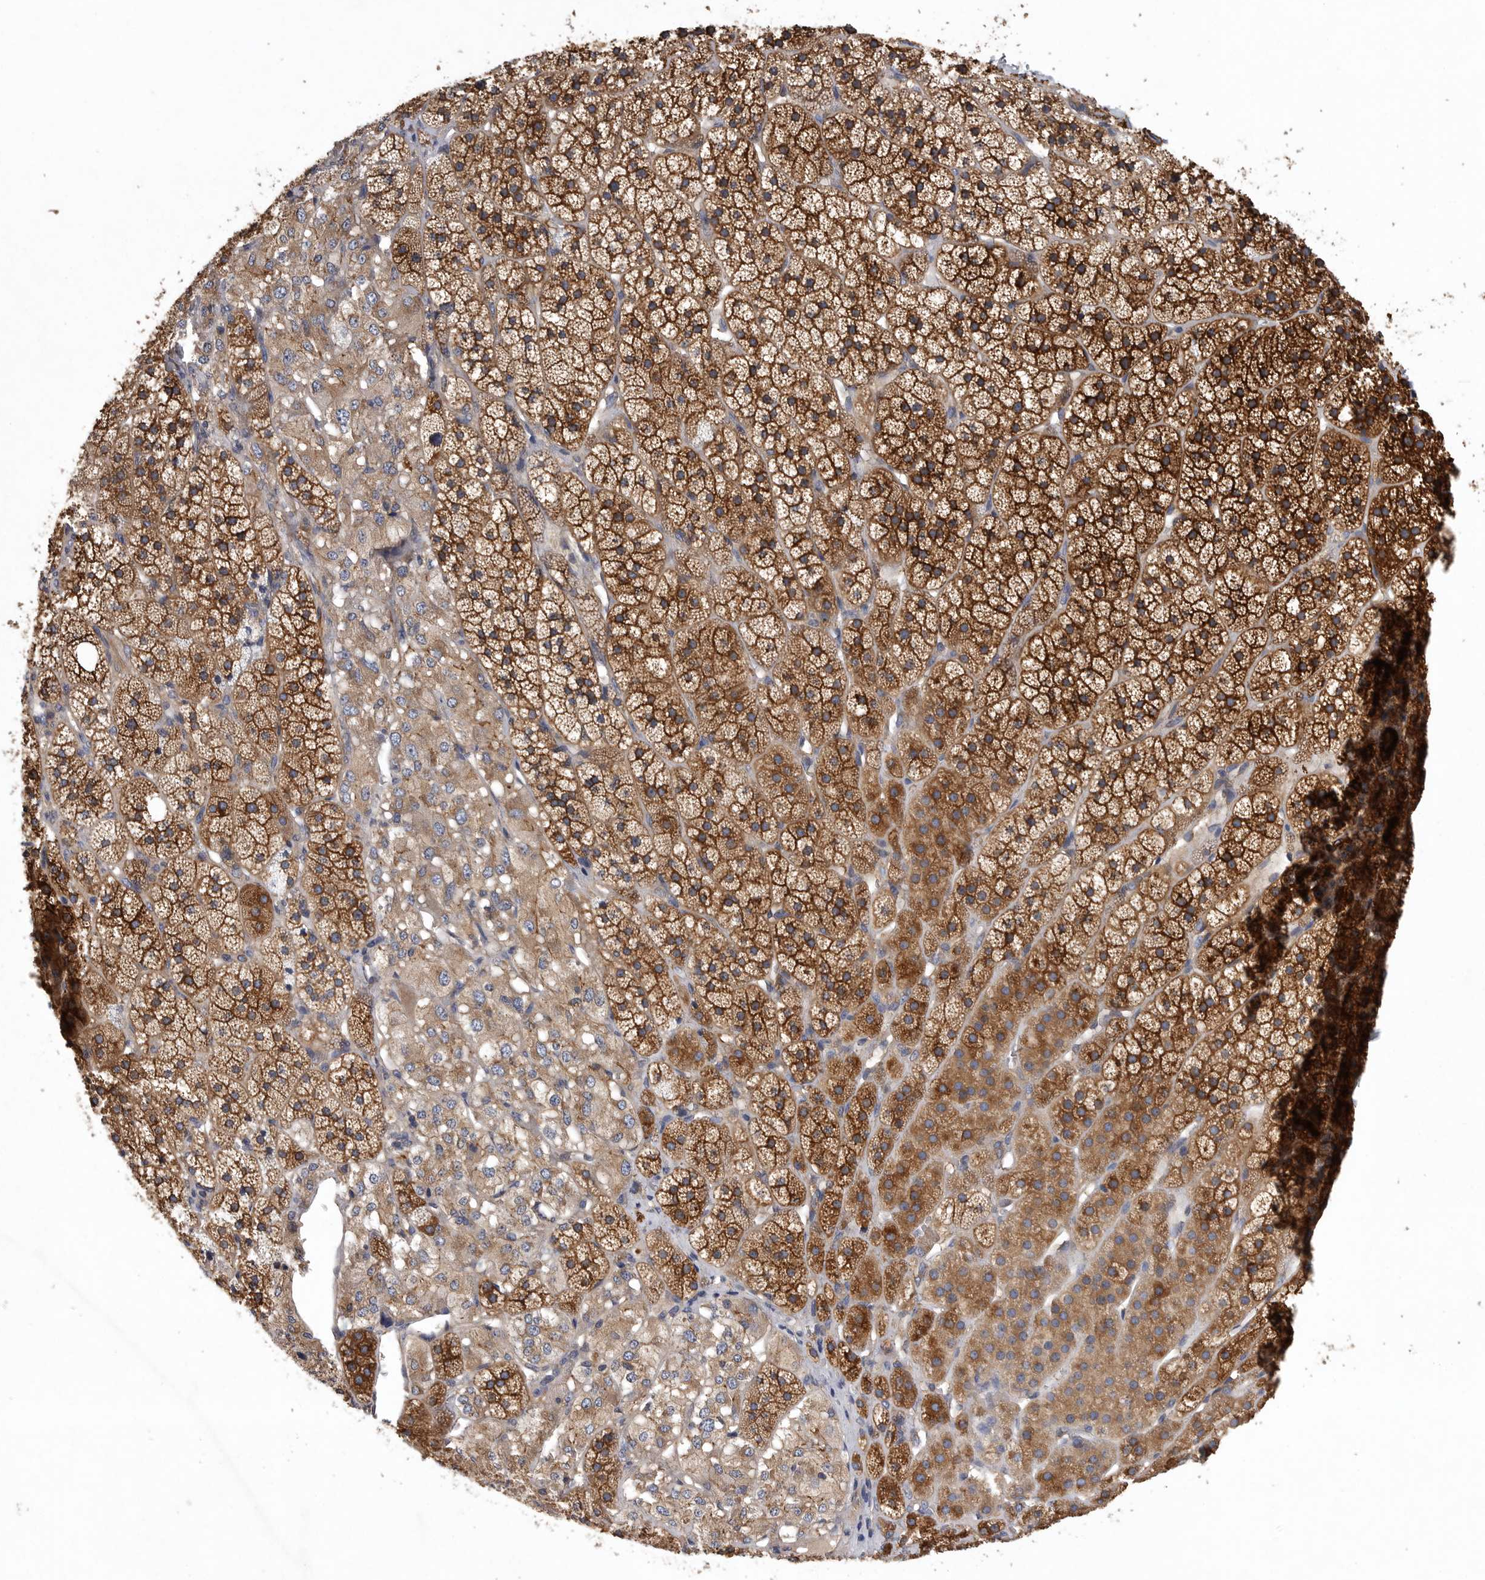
{"staining": {"intensity": "strong", "quantity": ">75%", "location": "cytoplasmic/membranous"}, "tissue": "adrenal gland", "cell_type": "Glandular cells", "image_type": "normal", "snomed": [{"axis": "morphology", "description": "Normal tissue, NOS"}, {"axis": "topography", "description": "Adrenal gland"}], "caption": "Glandular cells show high levels of strong cytoplasmic/membranous positivity in about >75% of cells in unremarkable adrenal gland.", "gene": "OXR1", "patient": {"sex": "female", "age": 44}}